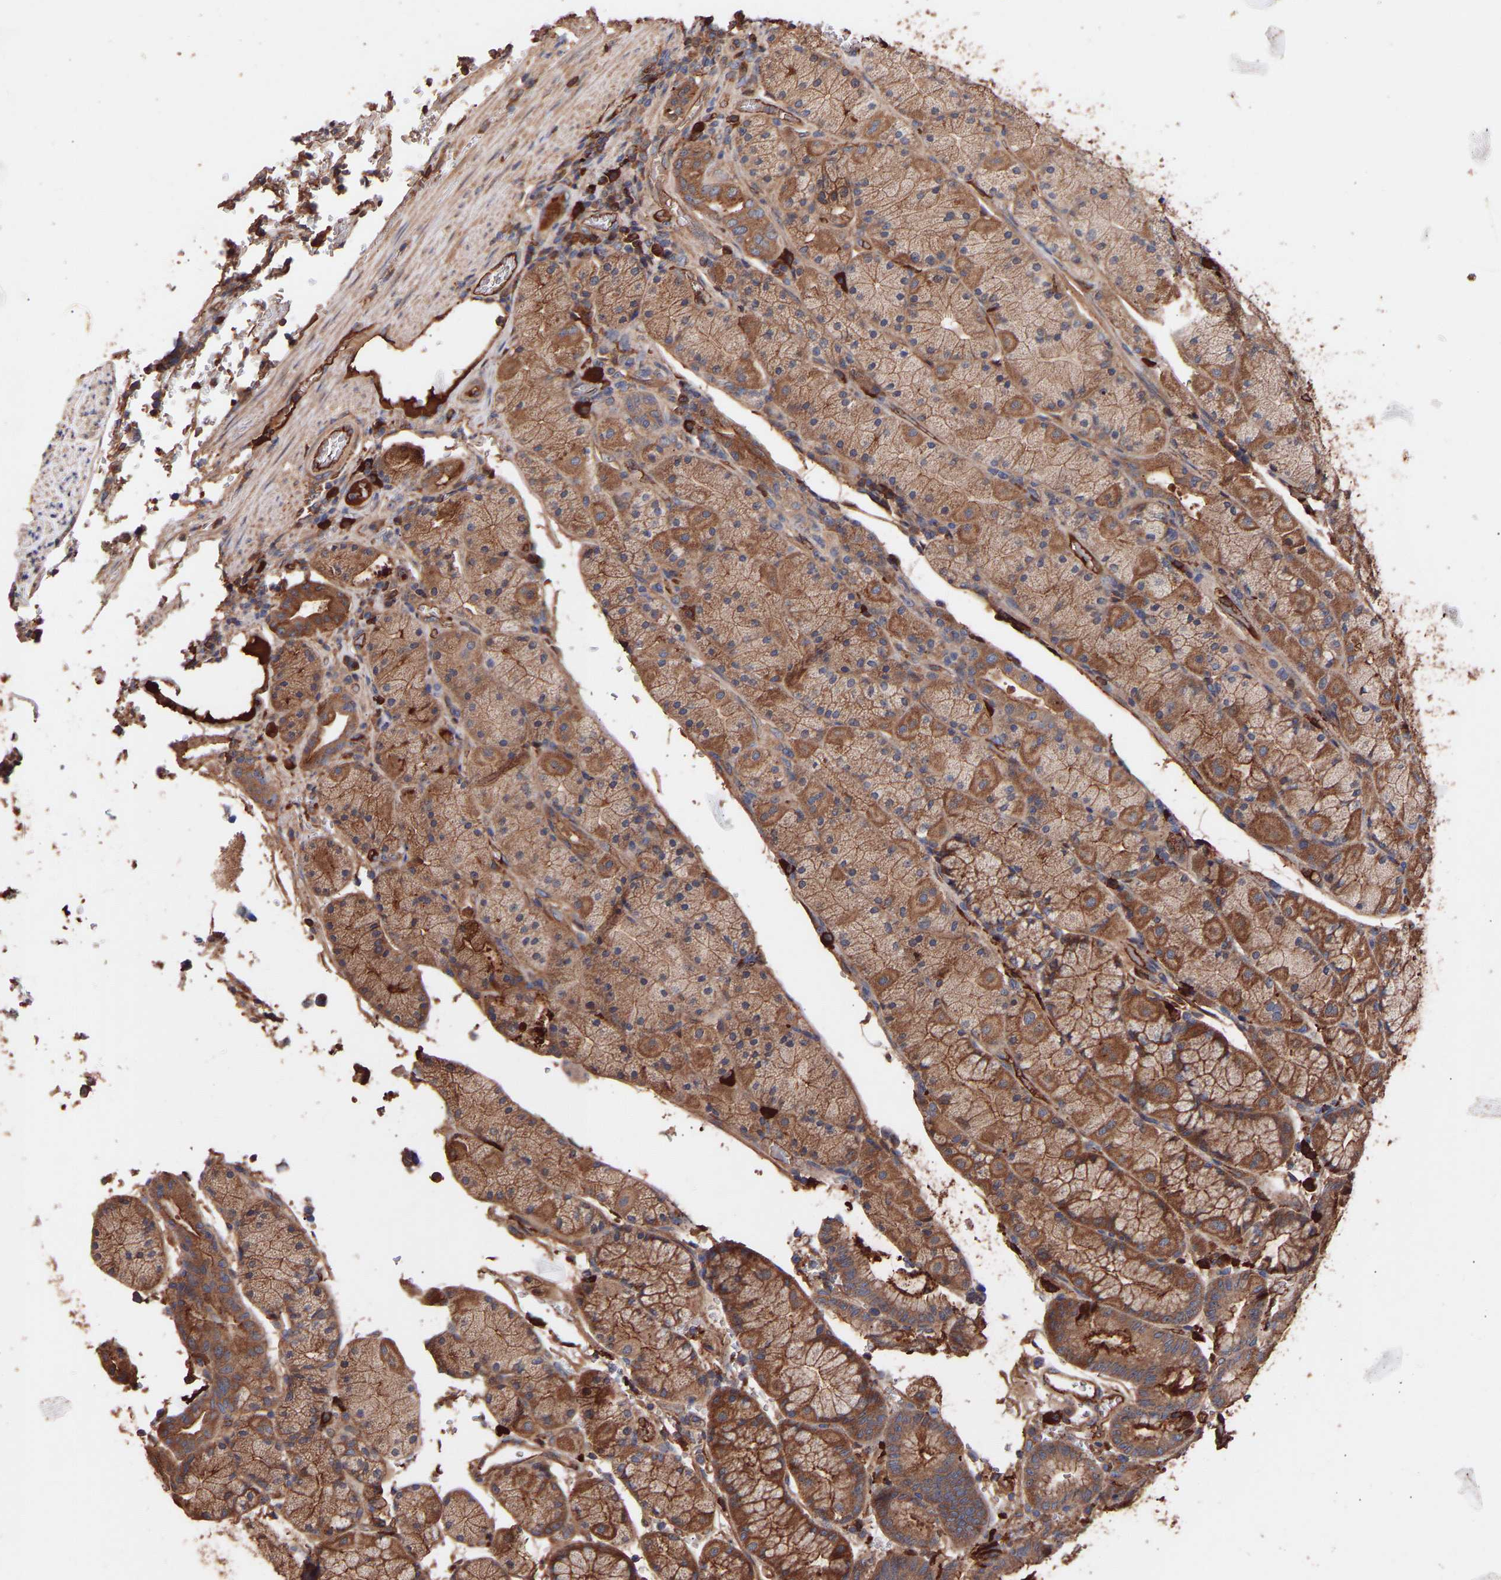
{"staining": {"intensity": "moderate", "quantity": ">75%", "location": "cytoplasmic/membranous"}, "tissue": "stomach", "cell_type": "Glandular cells", "image_type": "normal", "snomed": [{"axis": "morphology", "description": "Normal tissue, NOS"}, {"axis": "morphology", "description": "Carcinoid, malignant, NOS"}, {"axis": "topography", "description": "Stomach, upper"}], "caption": "High-power microscopy captured an immunohistochemistry histopathology image of benign stomach, revealing moderate cytoplasmic/membranous expression in about >75% of glandular cells.", "gene": "TMEM268", "patient": {"sex": "male", "age": 39}}